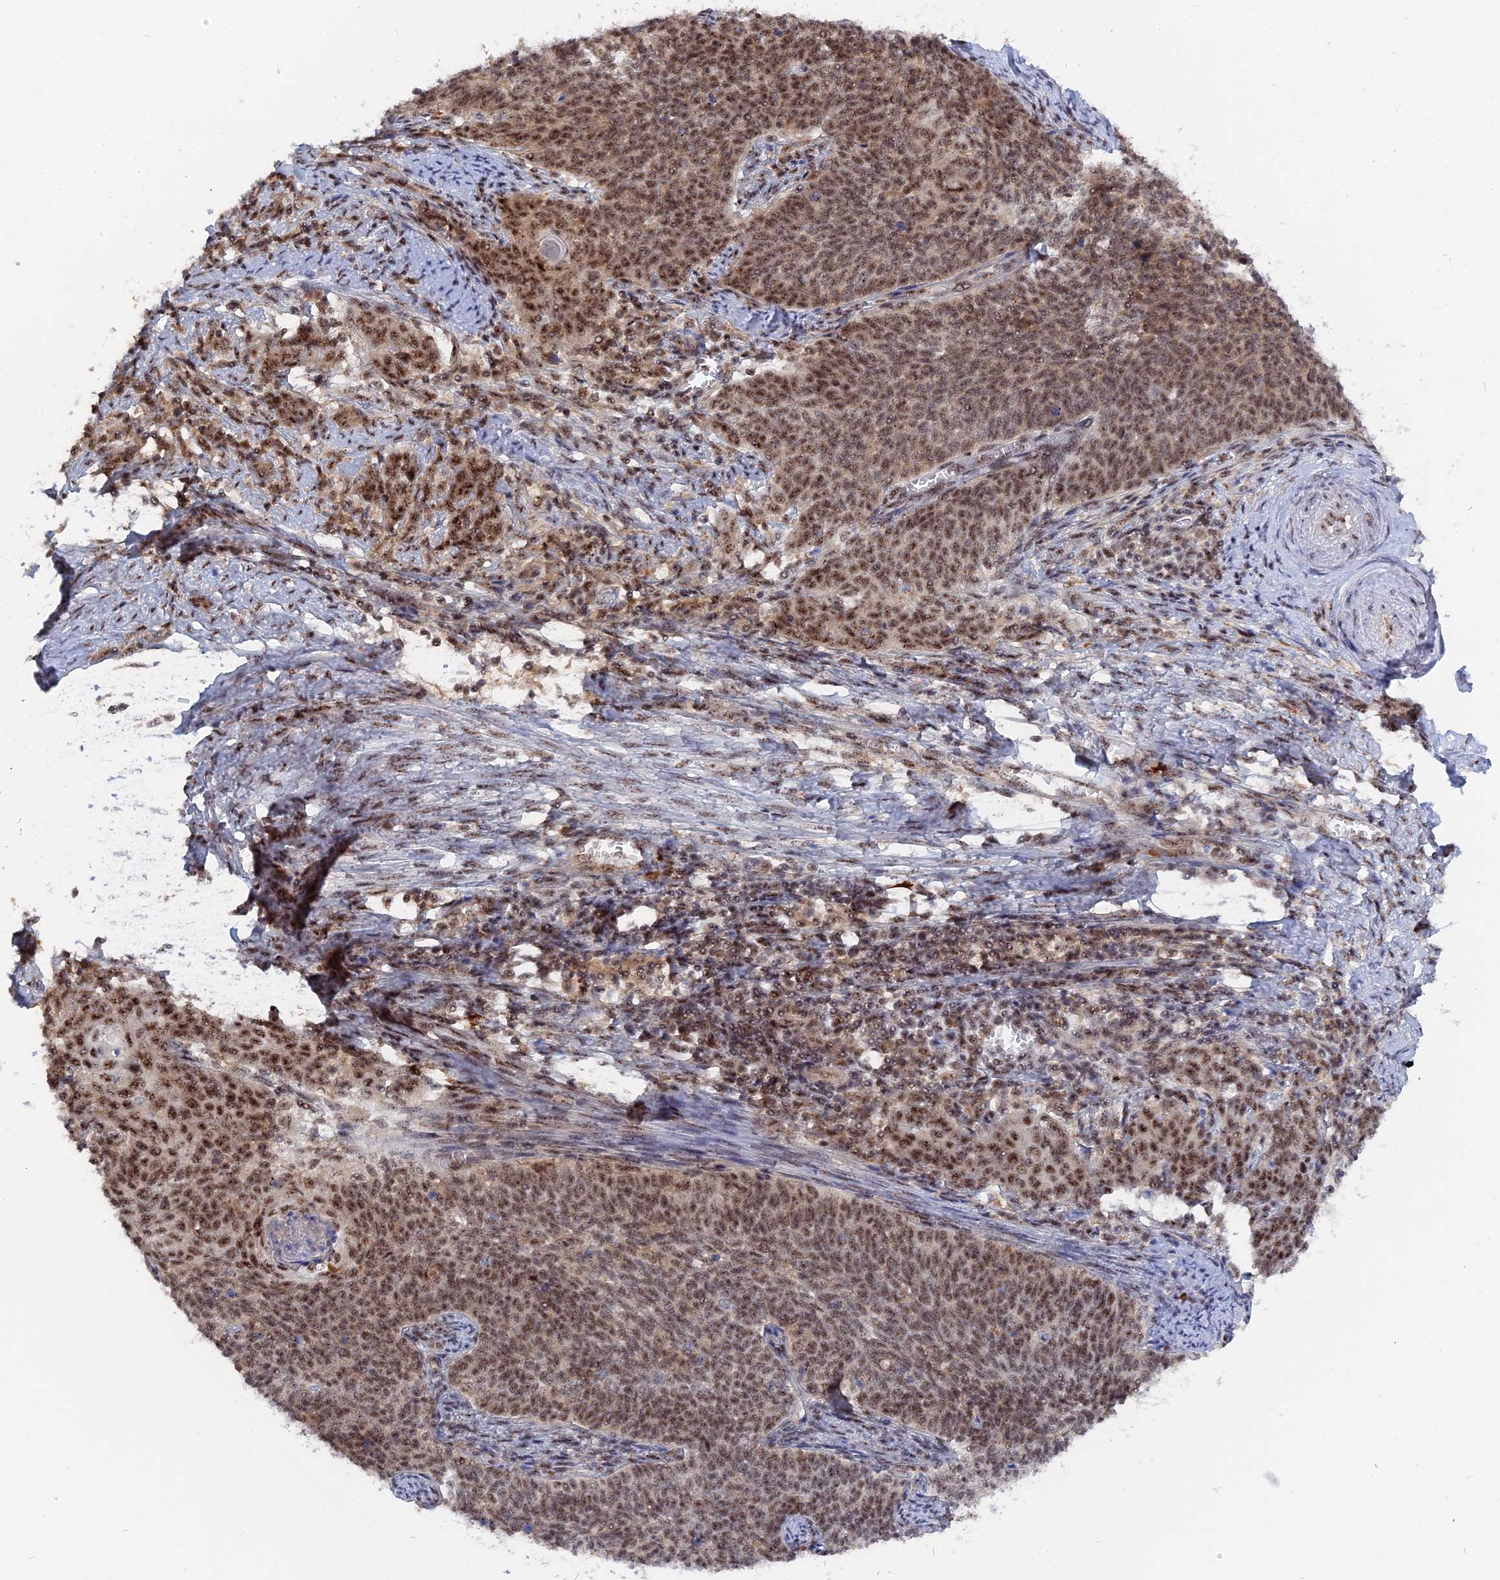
{"staining": {"intensity": "moderate", "quantity": ">75%", "location": "nuclear"}, "tissue": "cervical cancer", "cell_type": "Tumor cells", "image_type": "cancer", "snomed": [{"axis": "morphology", "description": "Squamous cell carcinoma, NOS"}, {"axis": "topography", "description": "Cervix"}], "caption": "This is a micrograph of IHC staining of cervical cancer (squamous cell carcinoma), which shows moderate staining in the nuclear of tumor cells.", "gene": "TAB1", "patient": {"sex": "female", "age": 39}}